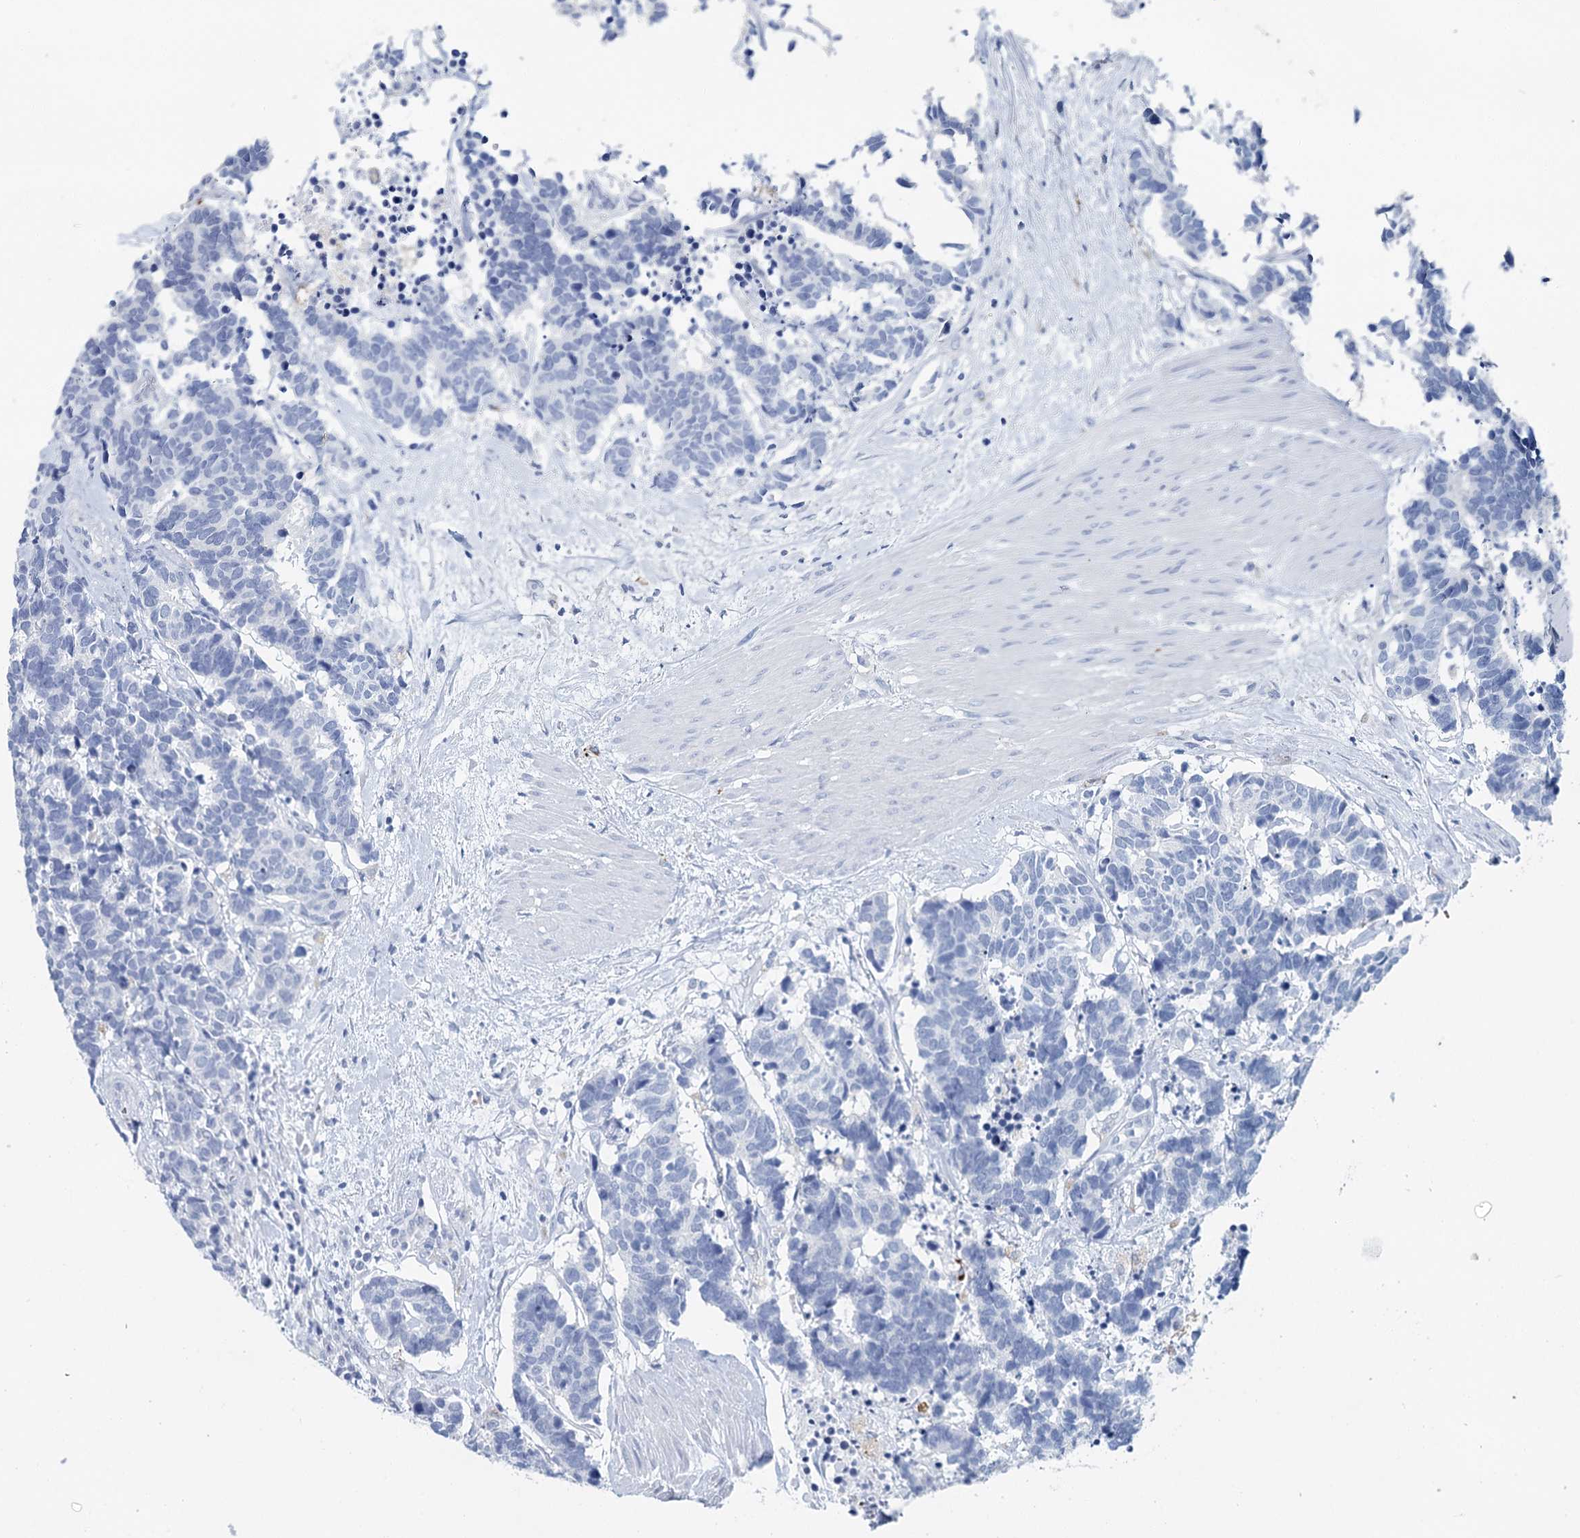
{"staining": {"intensity": "negative", "quantity": "none", "location": "none"}, "tissue": "carcinoid", "cell_type": "Tumor cells", "image_type": "cancer", "snomed": [{"axis": "morphology", "description": "Carcinoma, NOS"}, {"axis": "morphology", "description": "Carcinoid, malignant, NOS"}, {"axis": "topography", "description": "Urinary bladder"}], "caption": "Tumor cells show no significant protein positivity in carcinoid. The staining is performed using DAB brown chromogen with nuclei counter-stained in using hematoxylin.", "gene": "METTL7B", "patient": {"sex": "male", "age": 57}}